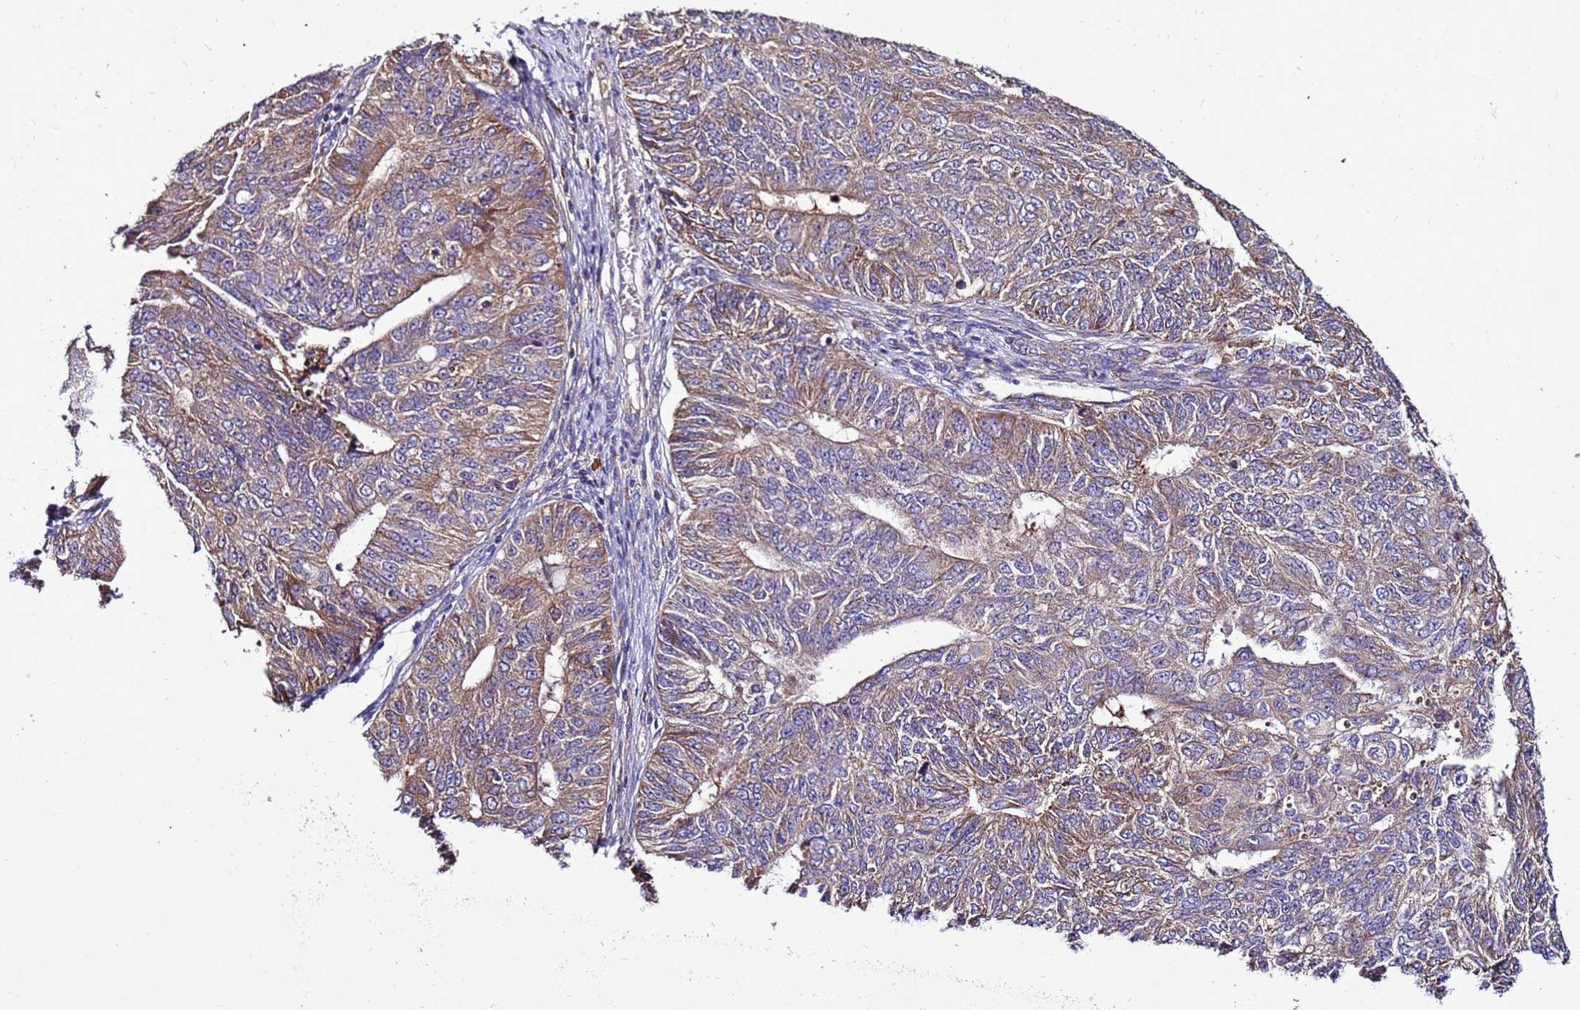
{"staining": {"intensity": "moderate", "quantity": "25%-75%", "location": "cytoplasmic/membranous"}, "tissue": "endometrial cancer", "cell_type": "Tumor cells", "image_type": "cancer", "snomed": [{"axis": "morphology", "description": "Adenocarcinoma, NOS"}, {"axis": "topography", "description": "Endometrium"}], "caption": "Human endometrial cancer stained for a protein (brown) demonstrates moderate cytoplasmic/membranous positive expression in about 25%-75% of tumor cells.", "gene": "ANTKMT", "patient": {"sex": "female", "age": 32}}